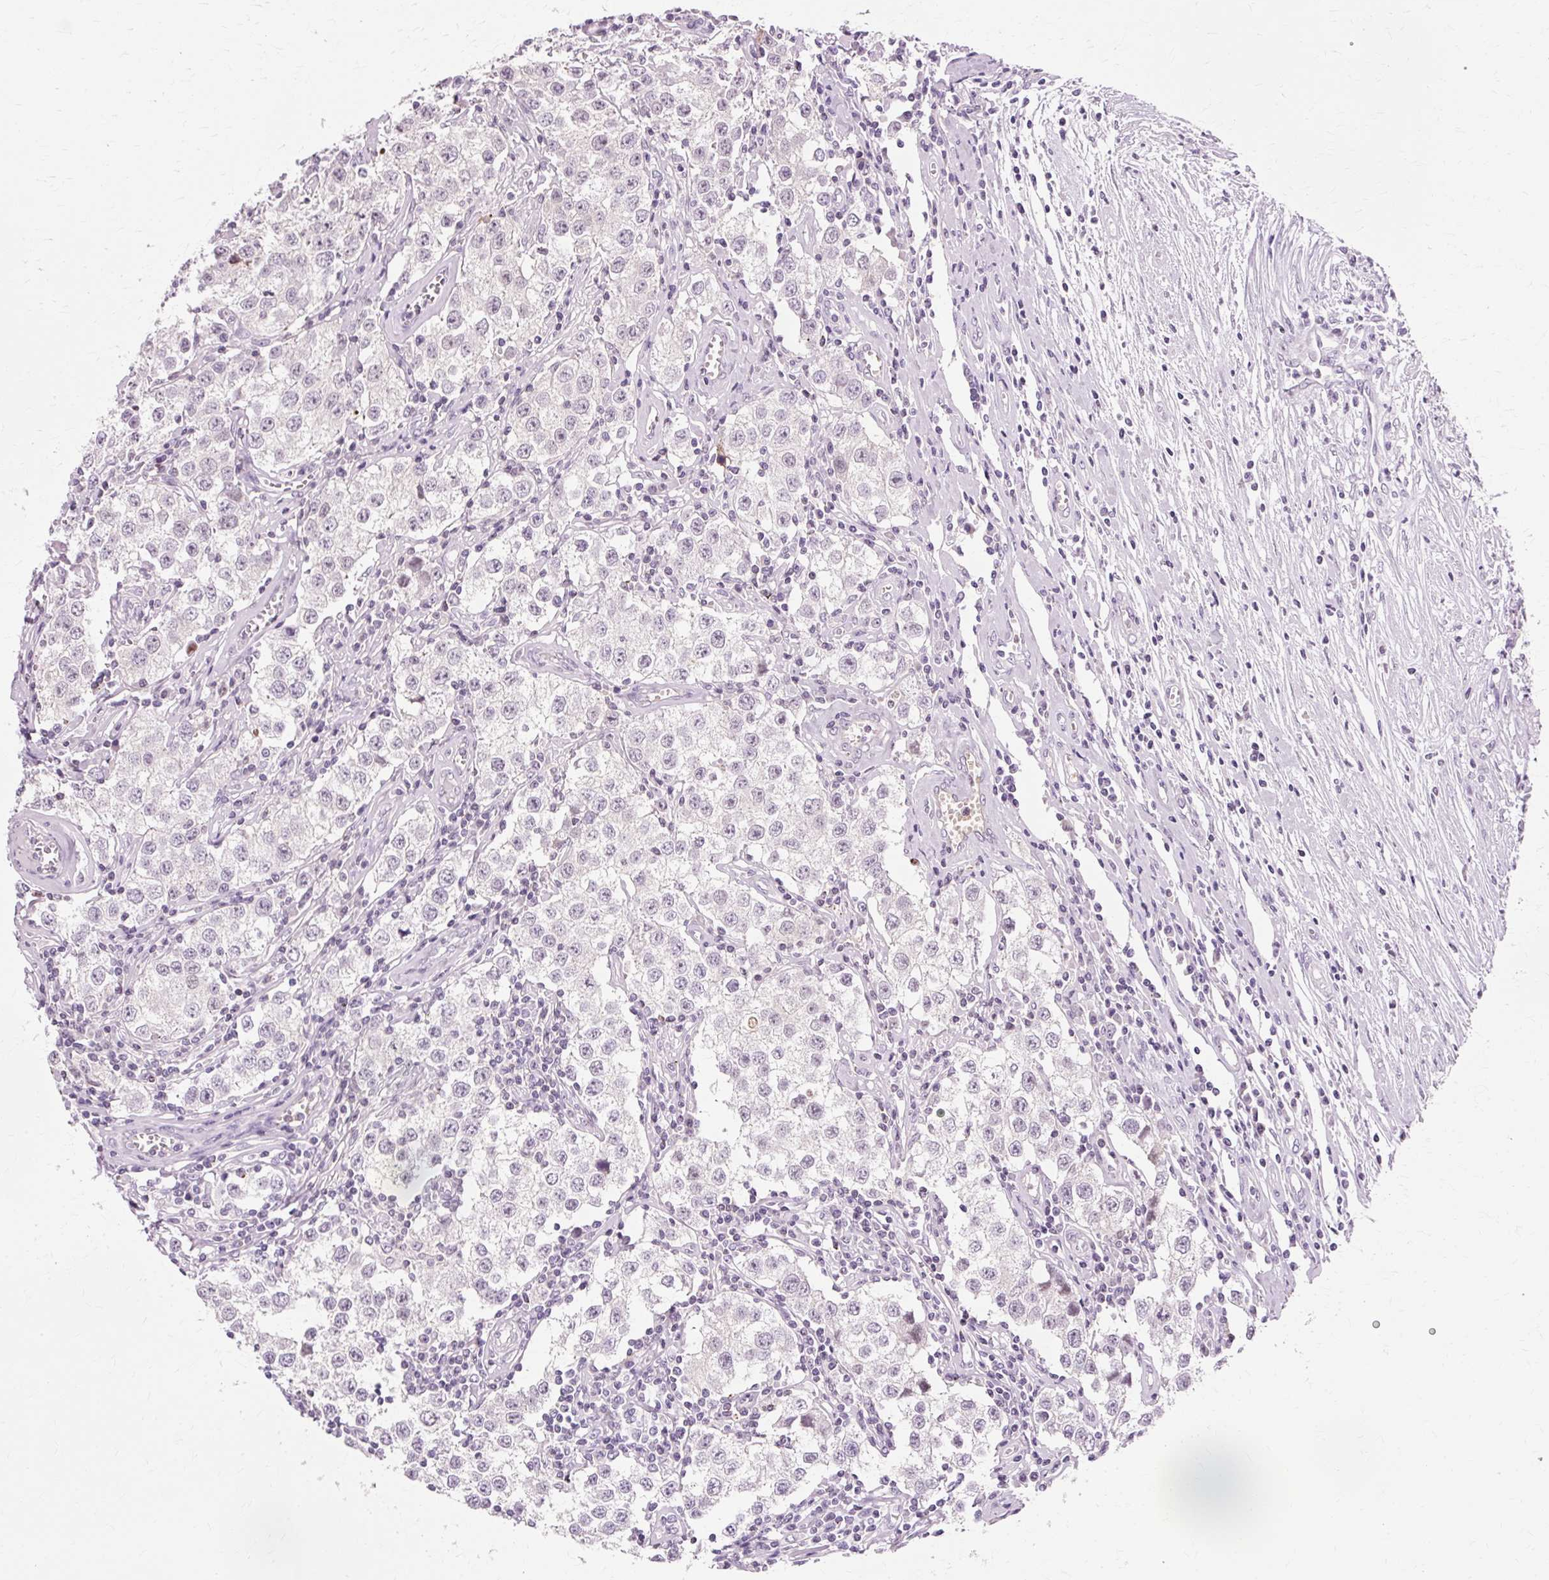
{"staining": {"intensity": "negative", "quantity": "none", "location": "none"}, "tissue": "testis cancer", "cell_type": "Tumor cells", "image_type": "cancer", "snomed": [{"axis": "morphology", "description": "Seminoma, NOS"}, {"axis": "morphology", "description": "Carcinoma, Embryonal, NOS"}, {"axis": "topography", "description": "Testis"}], "caption": "Tumor cells are negative for protein expression in human testis cancer (embryonal carcinoma).", "gene": "VN1R2", "patient": {"sex": "male", "age": 43}}